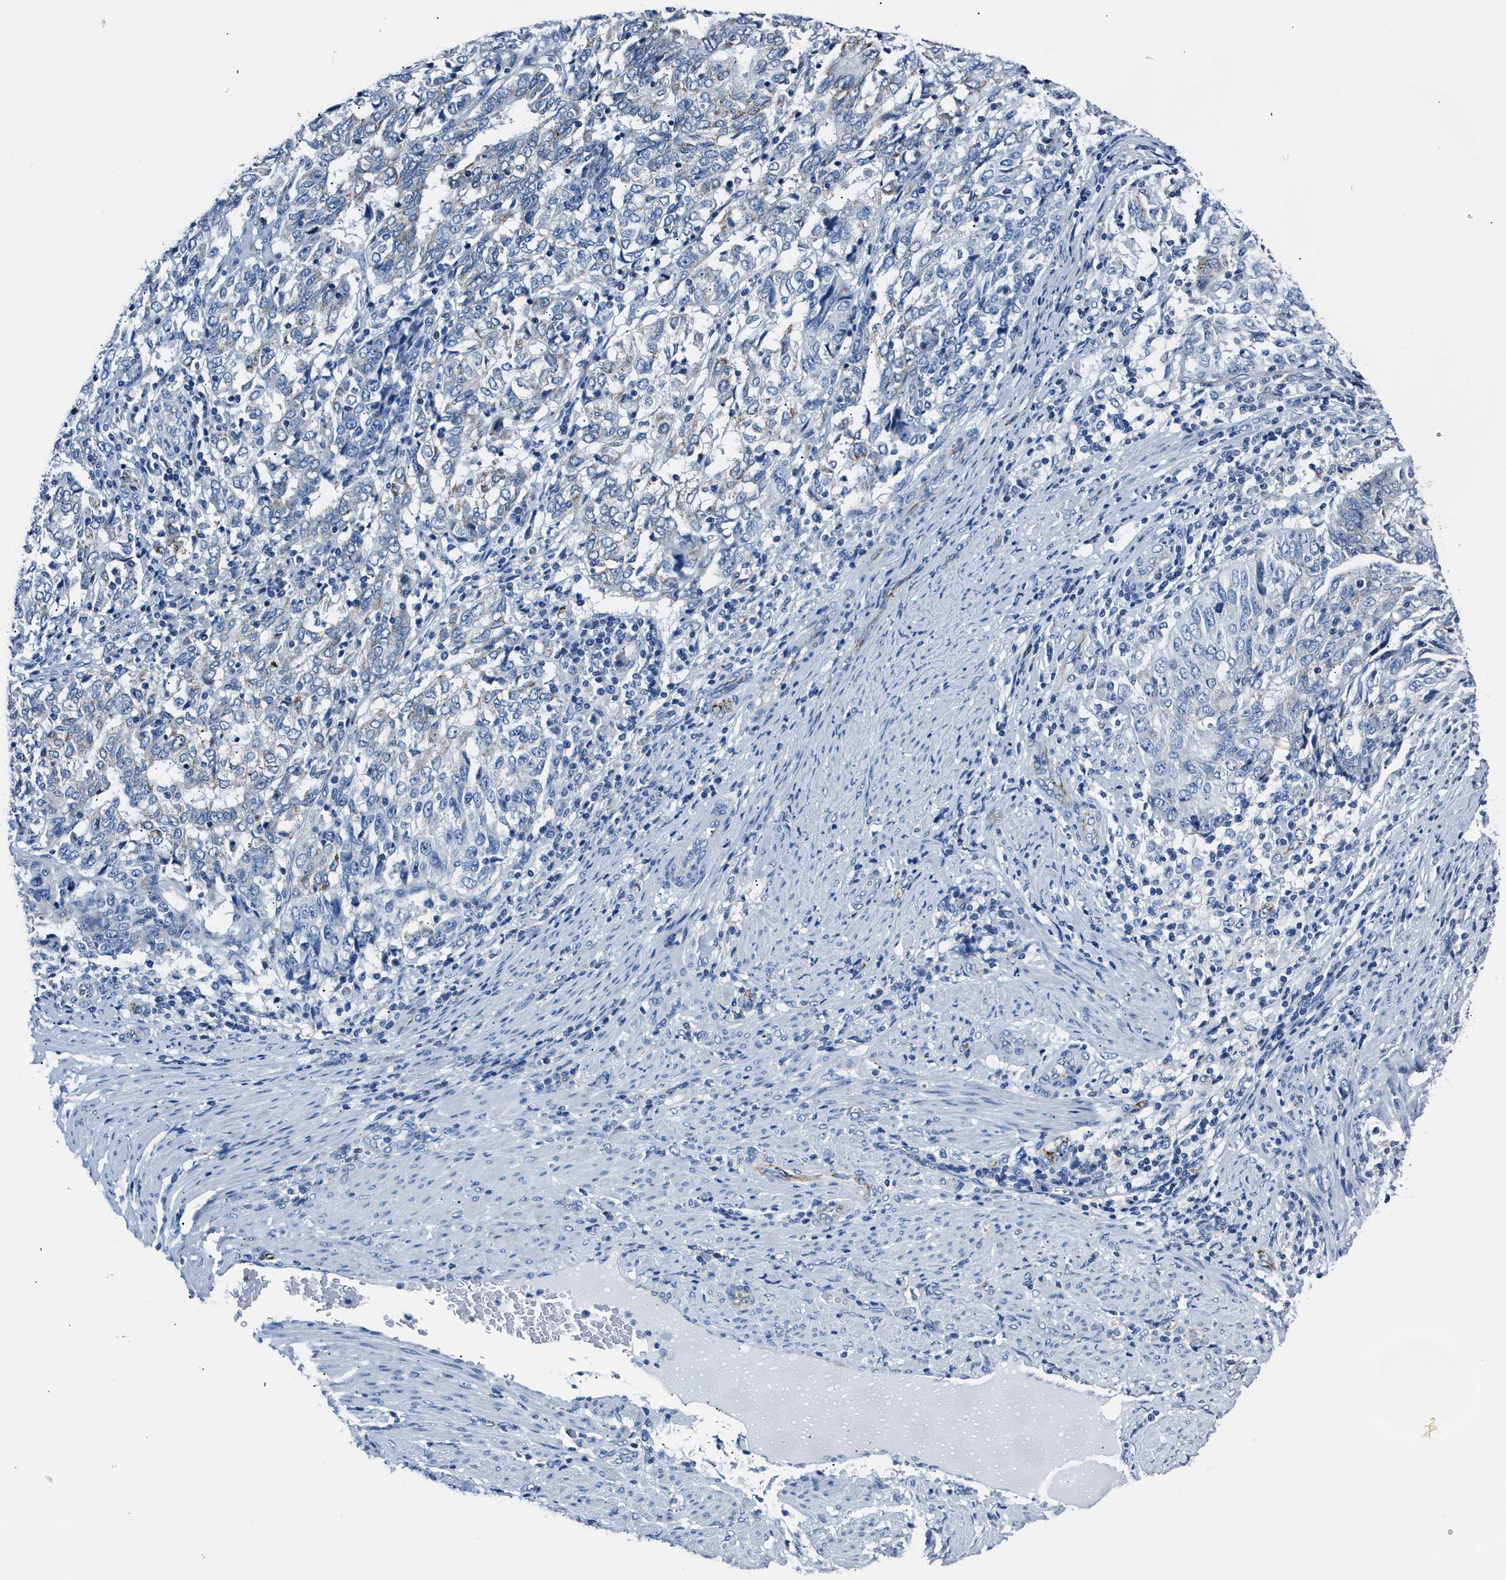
{"staining": {"intensity": "negative", "quantity": "none", "location": "none"}, "tissue": "endometrial cancer", "cell_type": "Tumor cells", "image_type": "cancer", "snomed": [{"axis": "morphology", "description": "Adenocarcinoma, NOS"}, {"axis": "topography", "description": "Endometrium"}], "caption": "Endometrial adenocarcinoma was stained to show a protein in brown. There is no significant expression in tumor cells. The staining is performed using DAB brown chromogen with nuclei counter-stained in using hematoxylin.", "gene": "AMACR", "patient": {"sex": "female", "age": 80}}